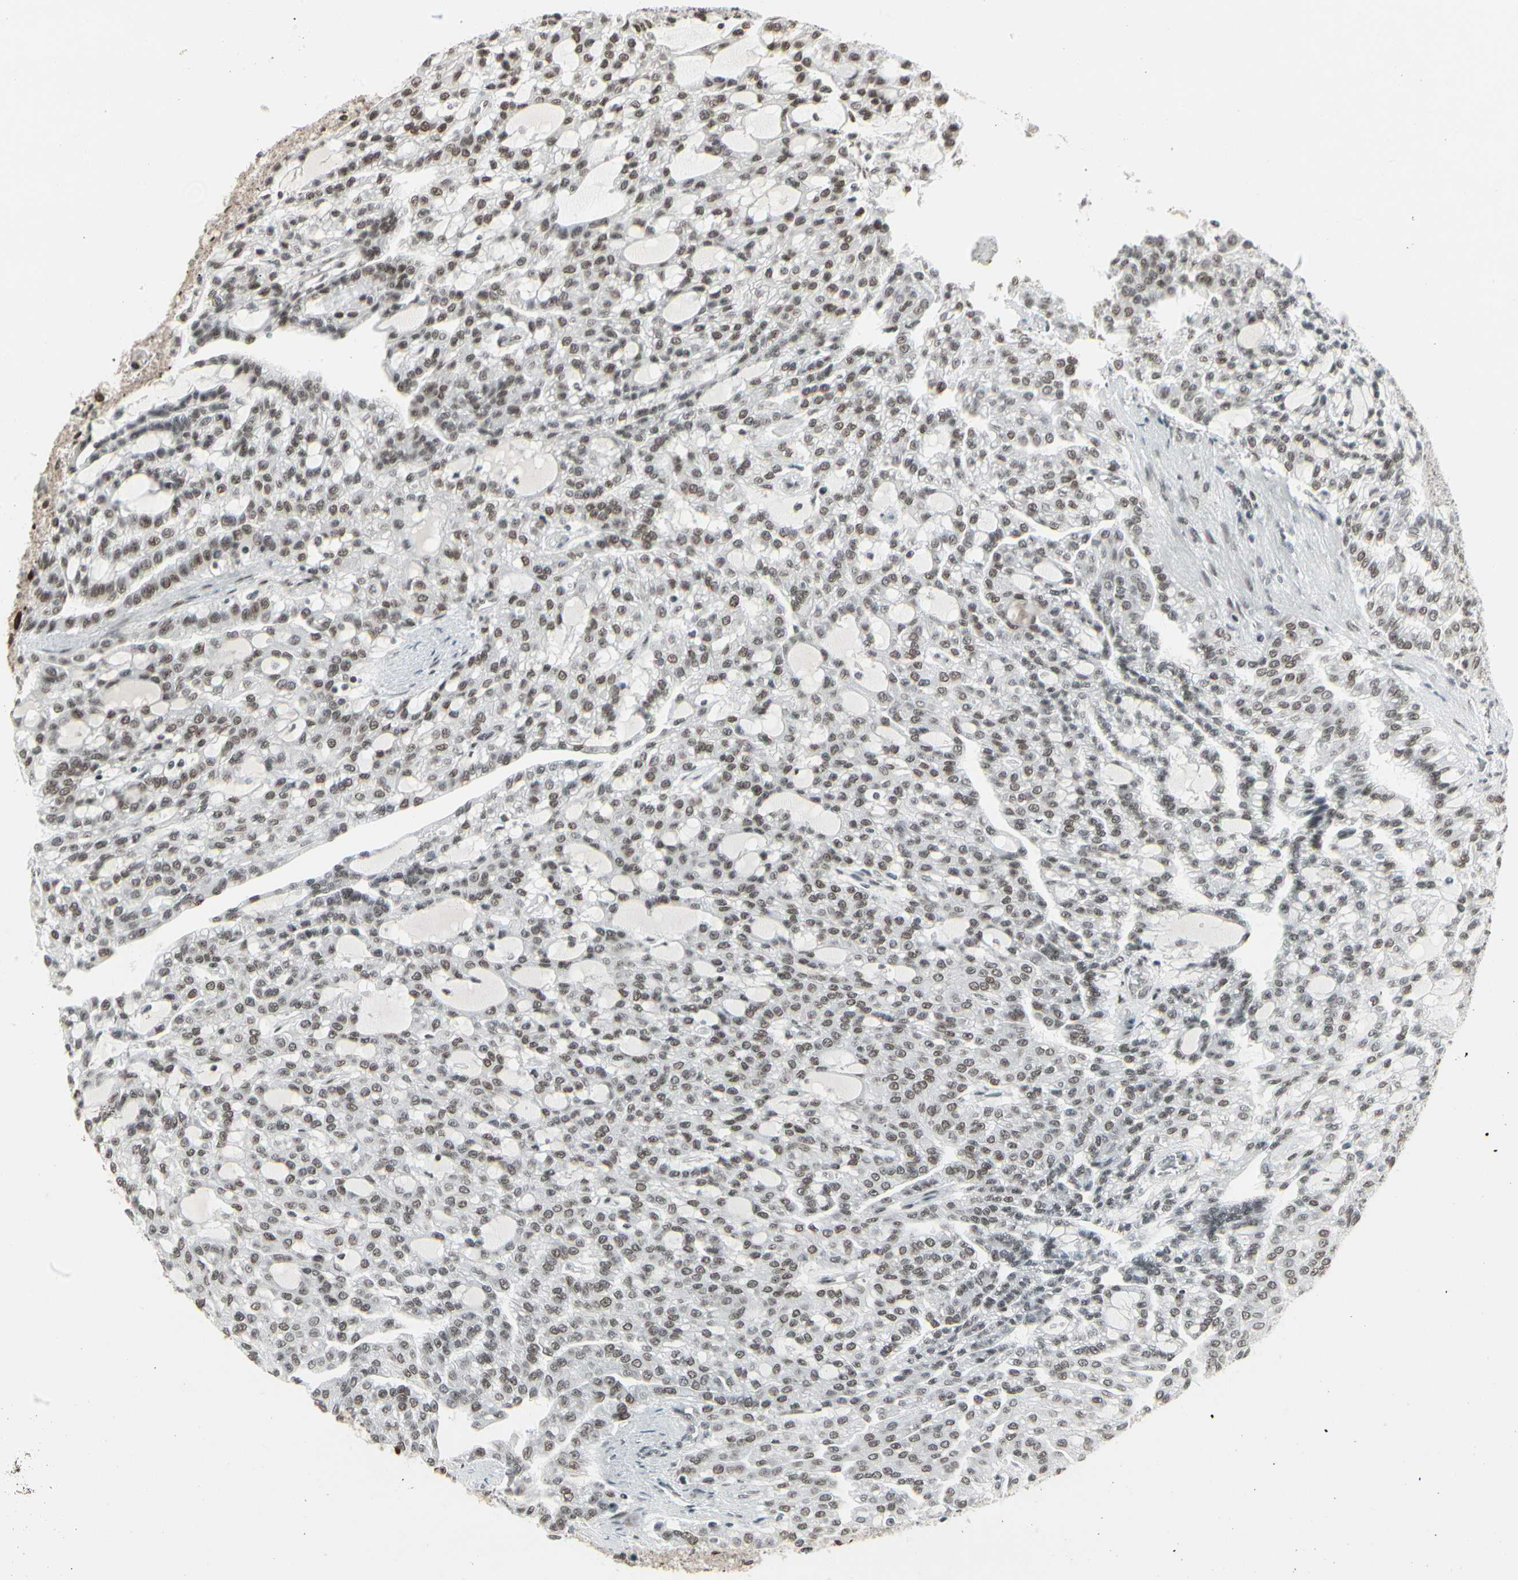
{"staining": {"intensity": "strong", "quantity": ">75%", "location": "nuclear"}, "tissue": "renal cancer", "cell_type": "Tumor cells", "image_type": "cancer", "snomed": [{"axis": "morphology", "description": "Adenocarcinoma, NOS"}, {"axis": "topography", "description": "Kidney"}], "caption": "Brown immunohistochemical staining in human adenocarcinoma (renal) reveals strong nuclear staining in about >75% of tumor cells.", "gene": "HMG20A", "patient": {"sex": "male", "age": 63}}